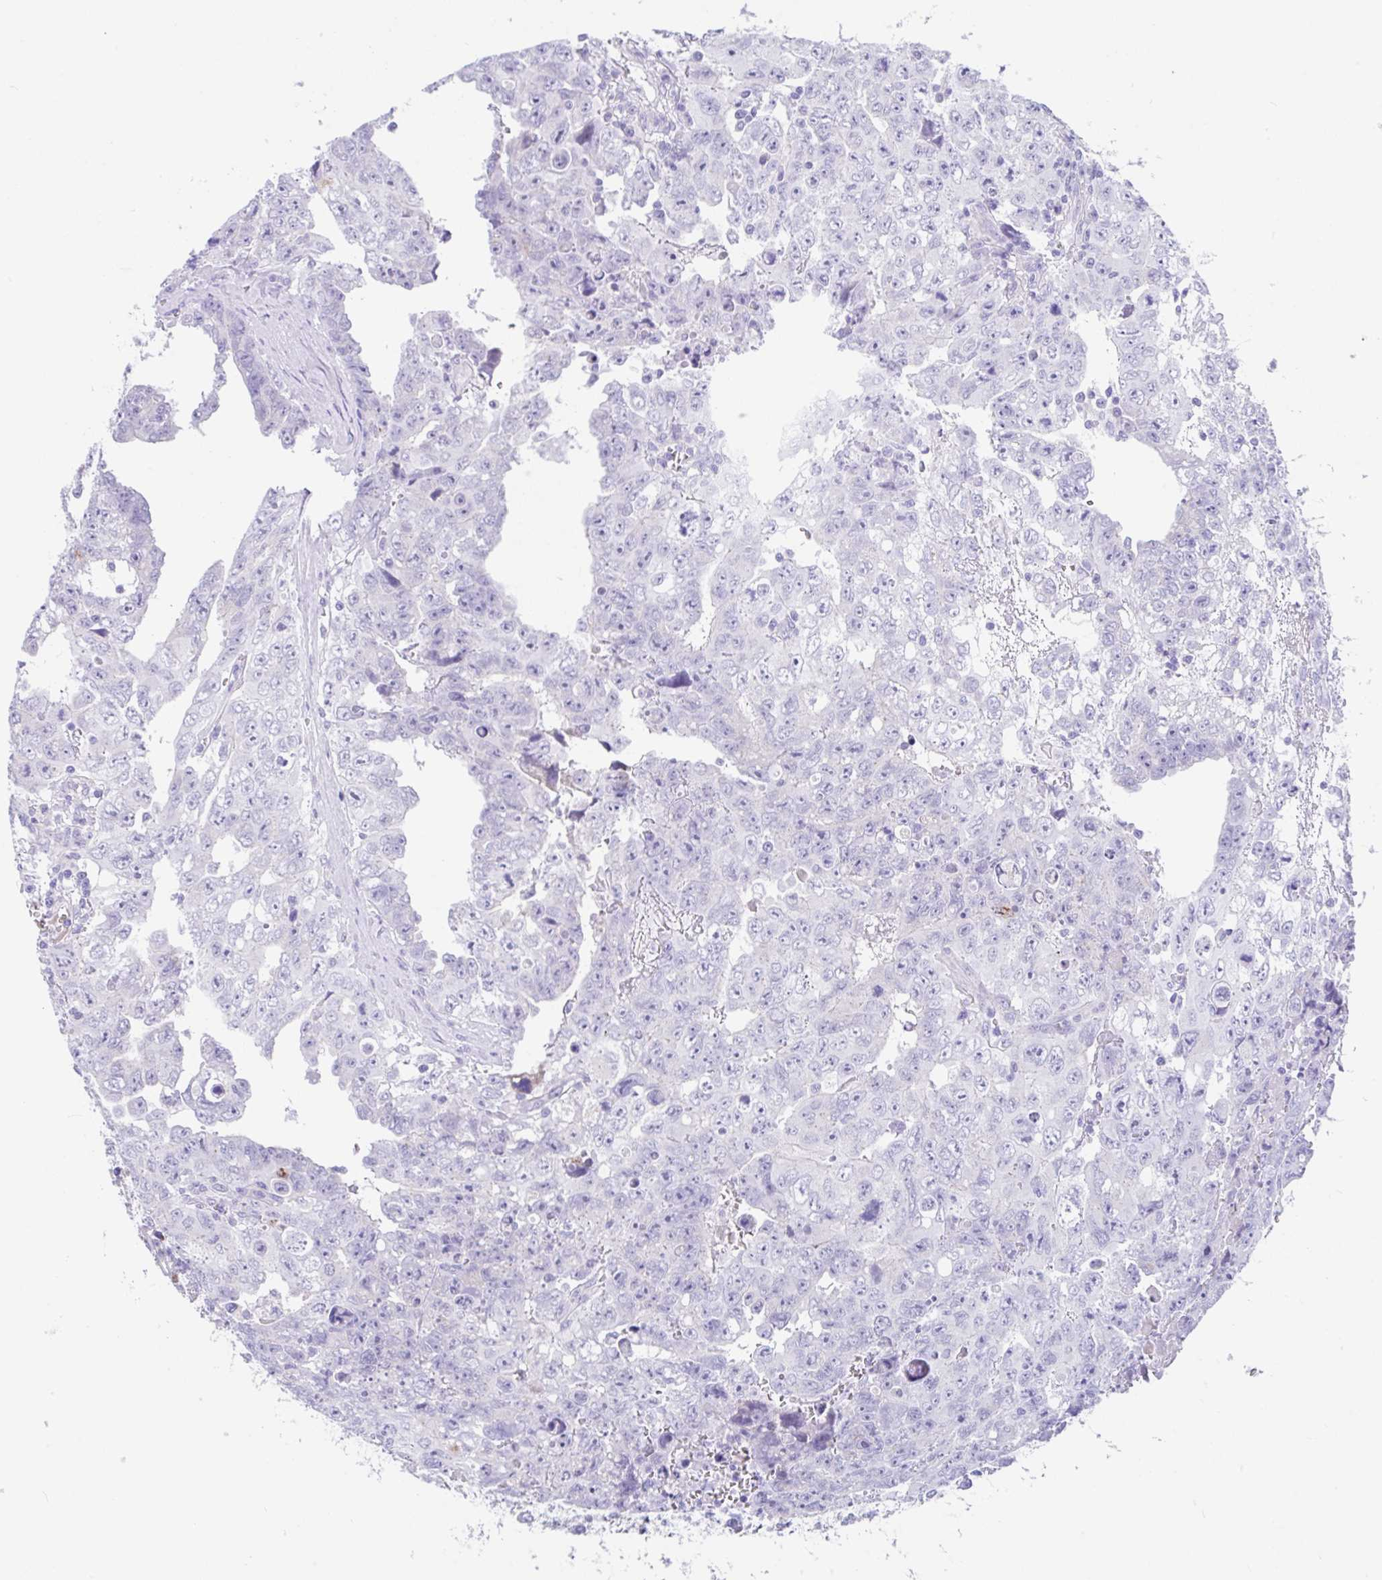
{"staining": {"intensity": "negative", "quantity": "none", "location": "none"}, "tissue": "testis cancer", "cell_type": "Tumor cells", "image_type": "cancer", "snomed": [{"axis": "morphology", "description": "Carcinoma, Embryonal, NOS"}, {"axis": "topography", "description": "Testis"}], "caption": "The immunohistochemistry (IHC) photomicrograph has no significant positivity in tumor cells of testis embryonal carcinoma tissue.", "gene": "CCSAP", "patient": {"sex": "male", "age": 24}}